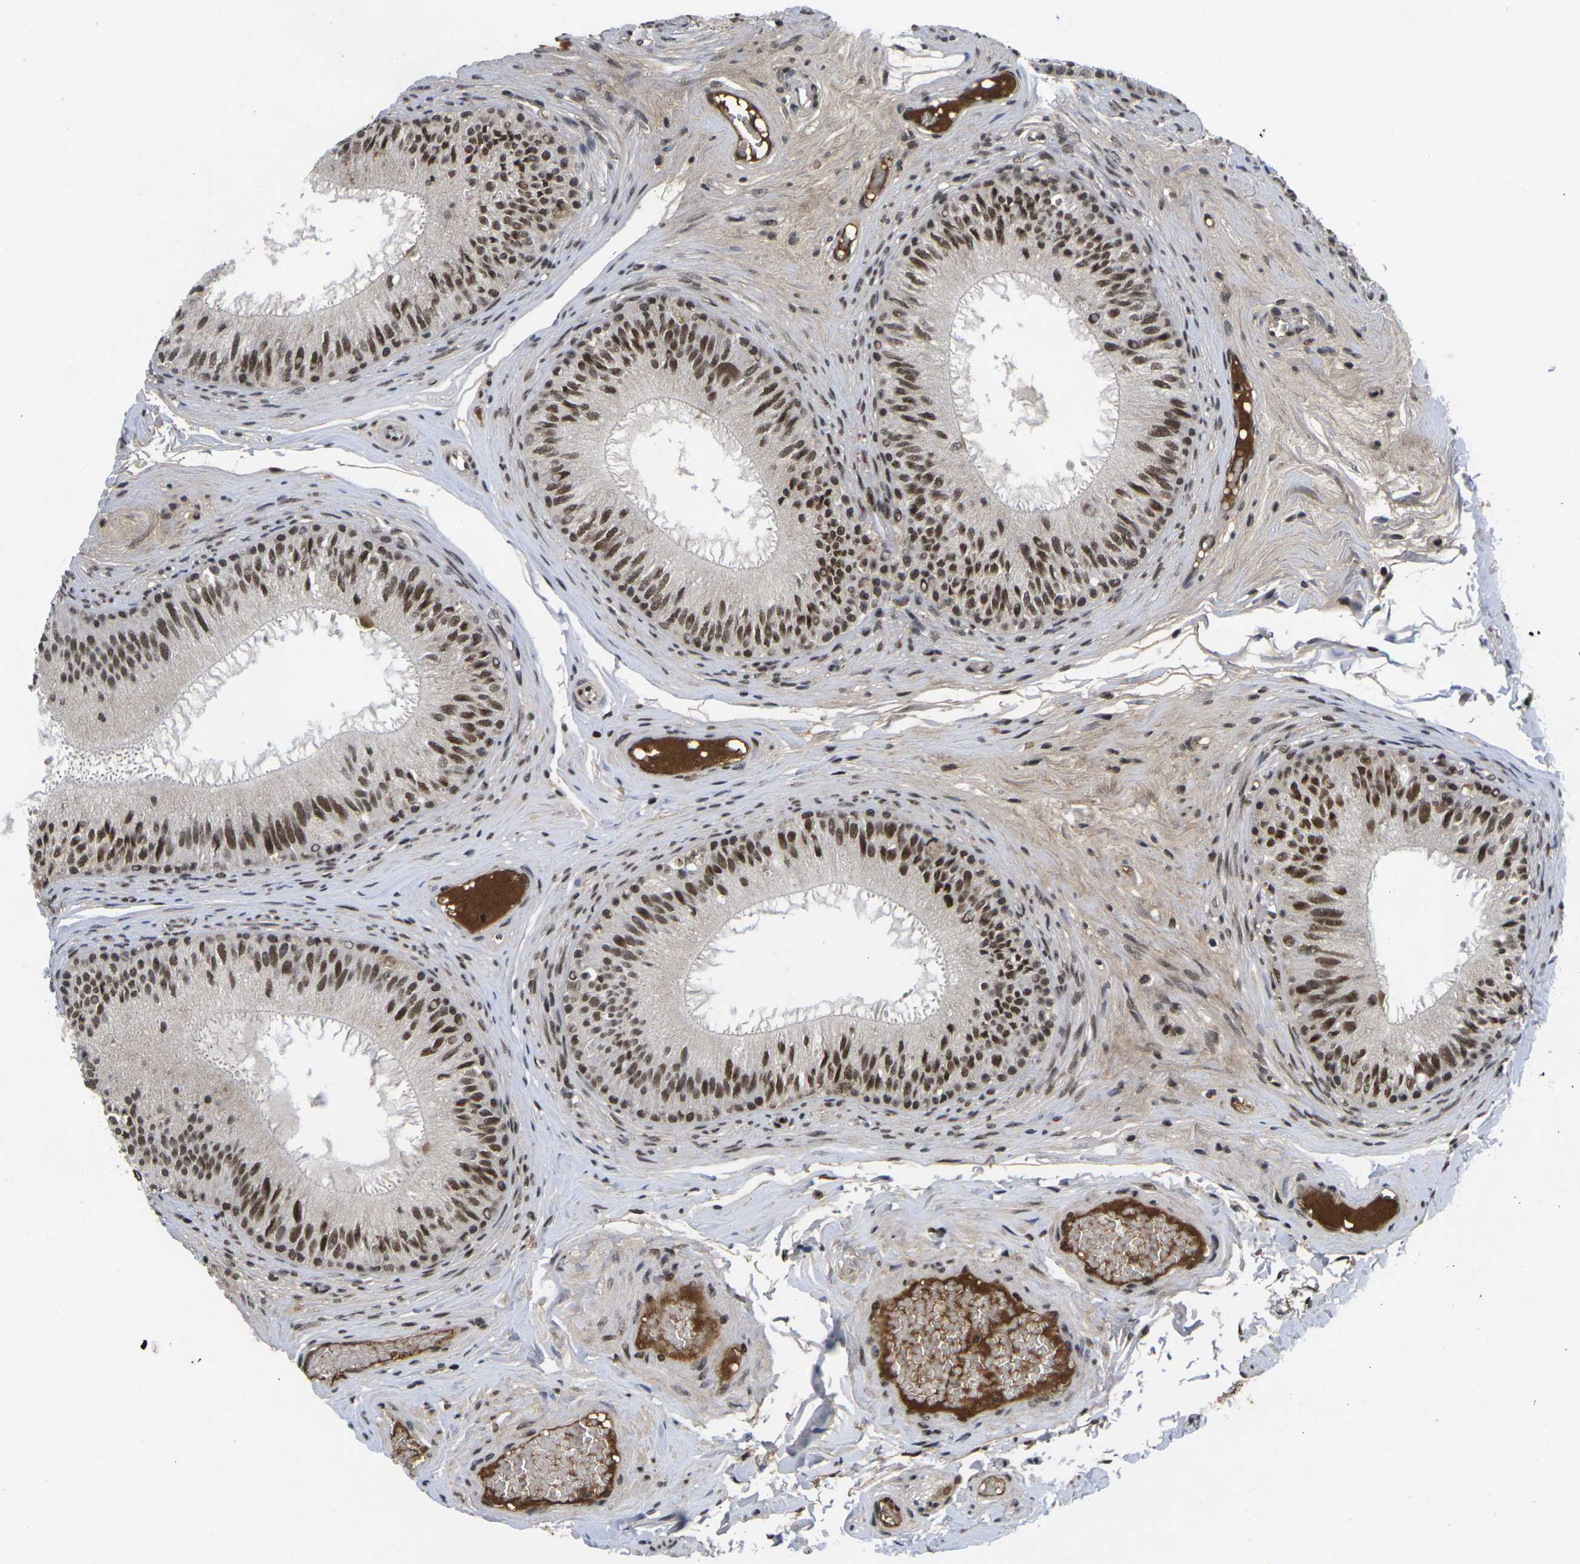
{"staining": {"intensity": "strong", "quantity": ">75%", "location": "nuclear"}, "tissue": "epididymis", "cell_type": "Glandular cells", "image_type": "normal", "snomed": [{"axis": "morphology", "description": "Normal tissue, NOS"}, {"axis": "topography", "description": "Testis"}, {"axis": "topography", "description": "Epididymis"}], "caption": "Immunohistochemistry histopathology image of normal epididymis stained for a protein (brown), which displays high levels of strong nuclear staining in approximately >75% of glandular cells.", "gene": "GTF2E1", "patient": {"sex": "male", "age": 36}}